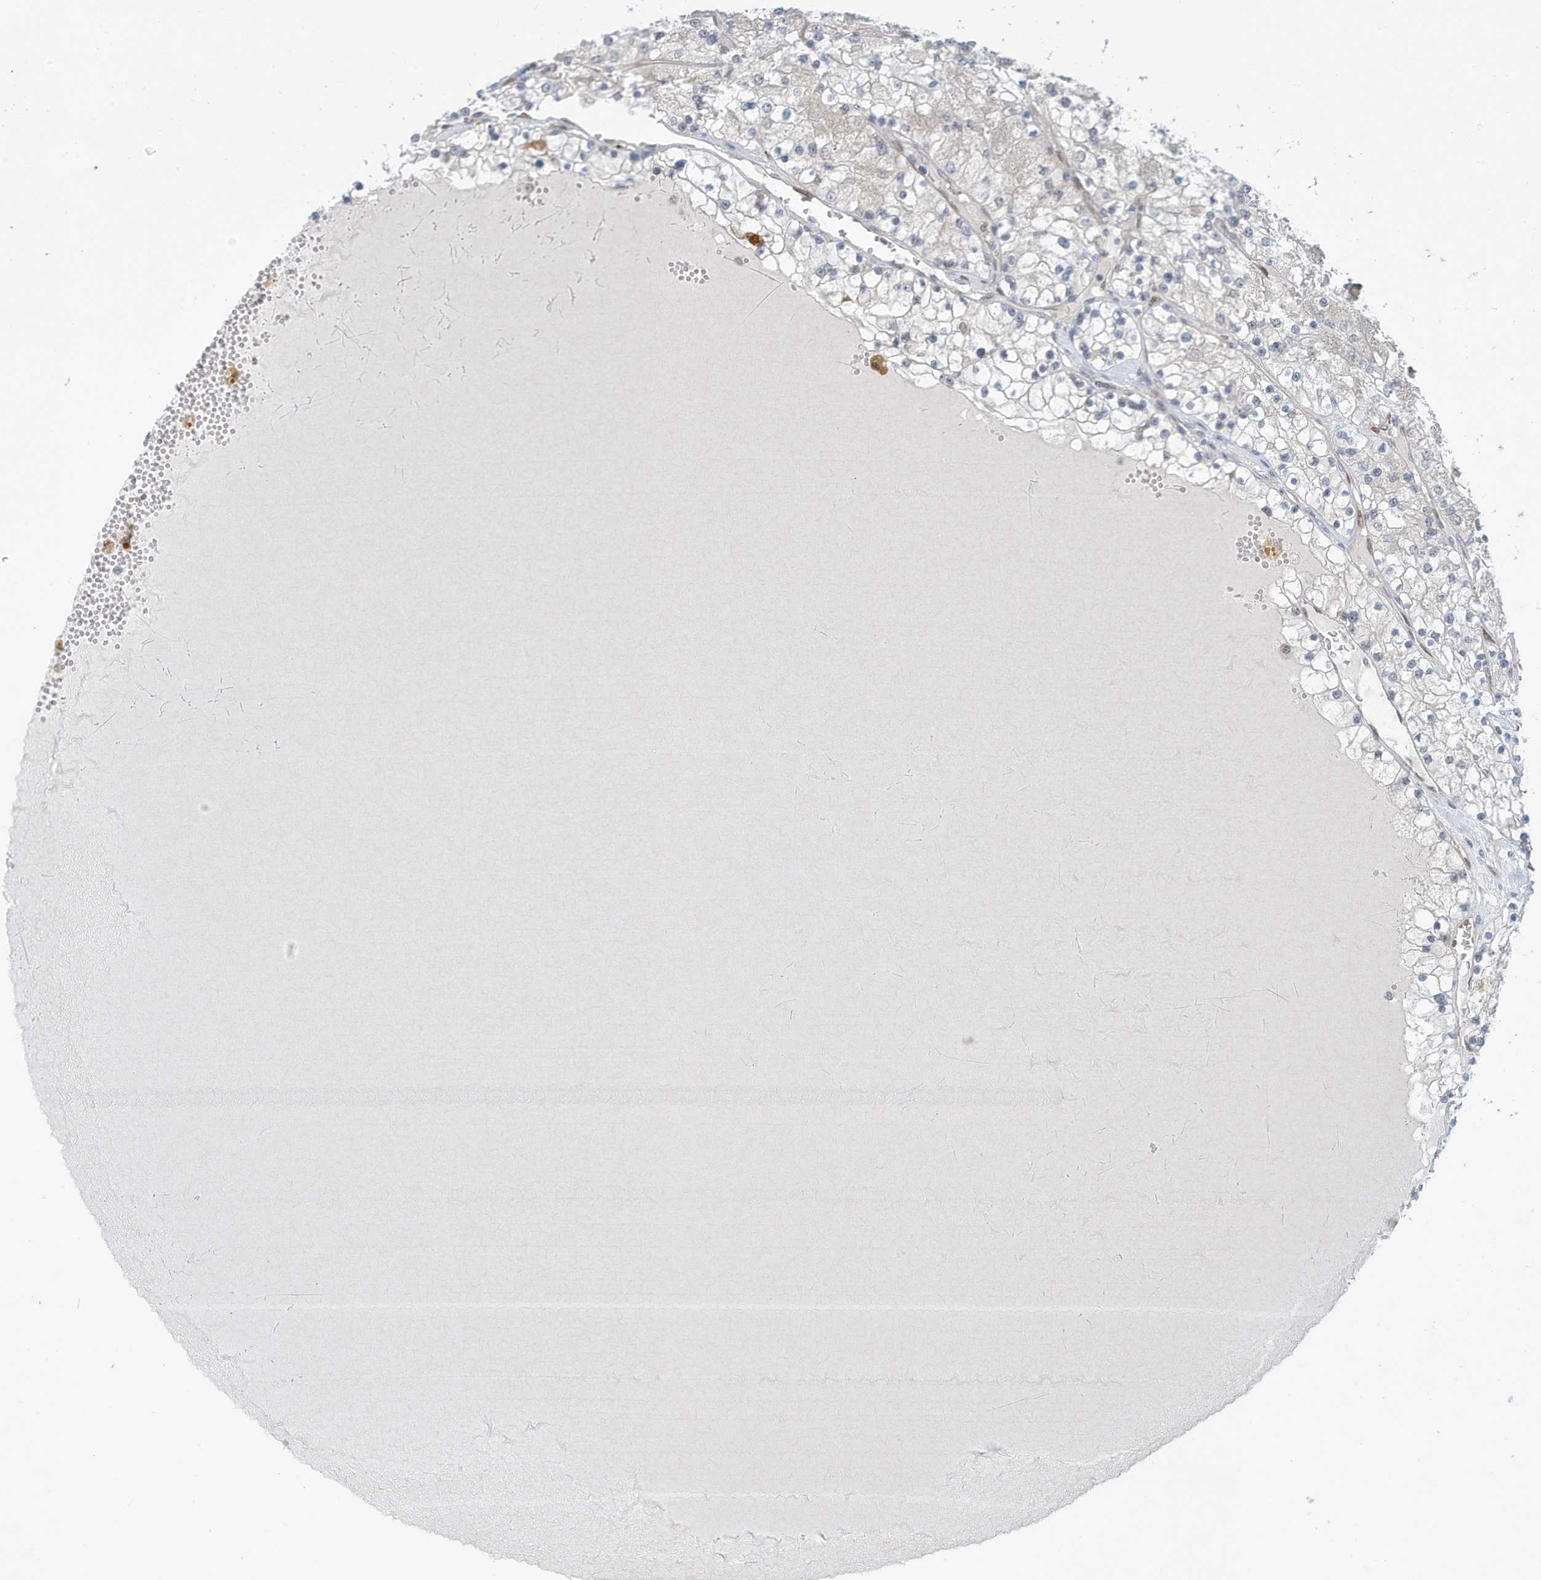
{"staining": {"intensity": "negative", "quantity": "none", "location": "none"}, "tissue": "renal cancer", "cell_type": "Tumor cells", "image_type": "cancer", "snomed": [{"axis": "morphology", "description": "Normal tissue, NOS"}, {"axis": "morphology", "description": "Adenocarcinoma, NOS"}, {"axis": "topography", "description": "Kidney"}], "caption": "IHC of renal adenocarcinoma shows no positivity in tumor cells.", "gene": "NCOA7", "patient": {"sex": "male", "age": 68}}